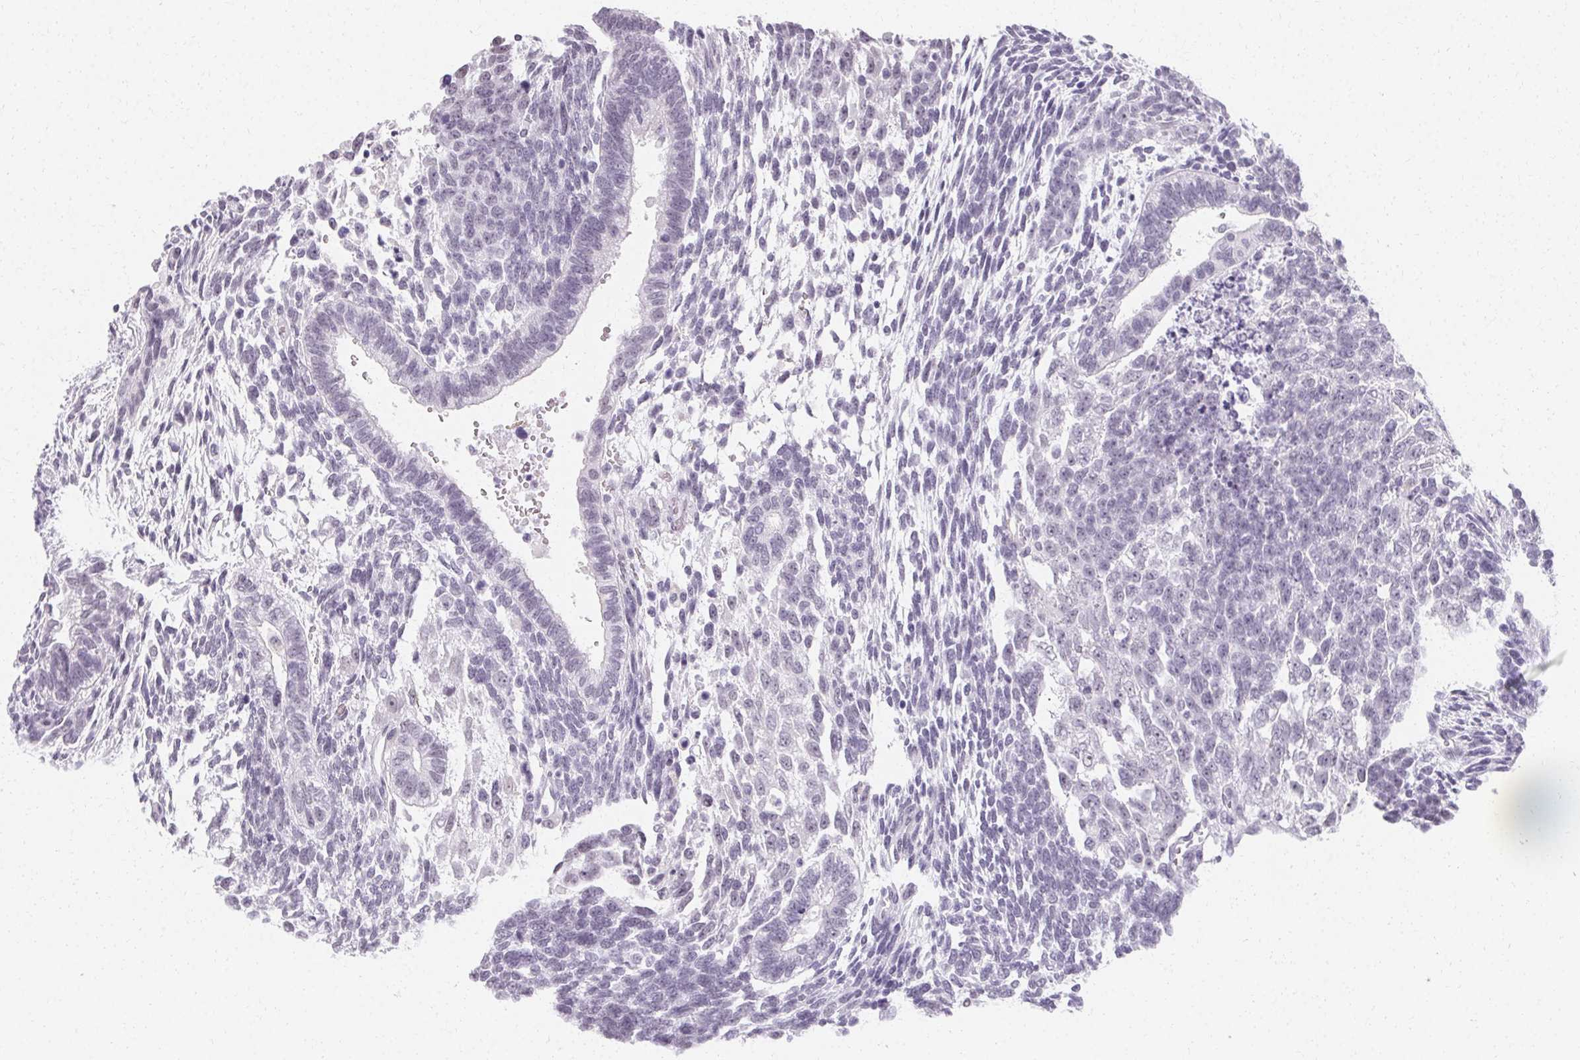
{"staining": {"intensity": "negative", "quantity": "none", "location": "none"}, "tissue": "testis cancer", "cell_type": "Tumor cells", "image_type": "cancer", "snomed": [{"axis": "morphology", "description": "Carcinoma, Embryonal, NOS"}, {"axis": "topography", "description": "Testis"}], "caption": "There is no significant positivity in tumor cells of testis cancer. Nuclei are stained in blue.", "gene": "SYNPR", "patient": {"sex": "male", "age": 23}}